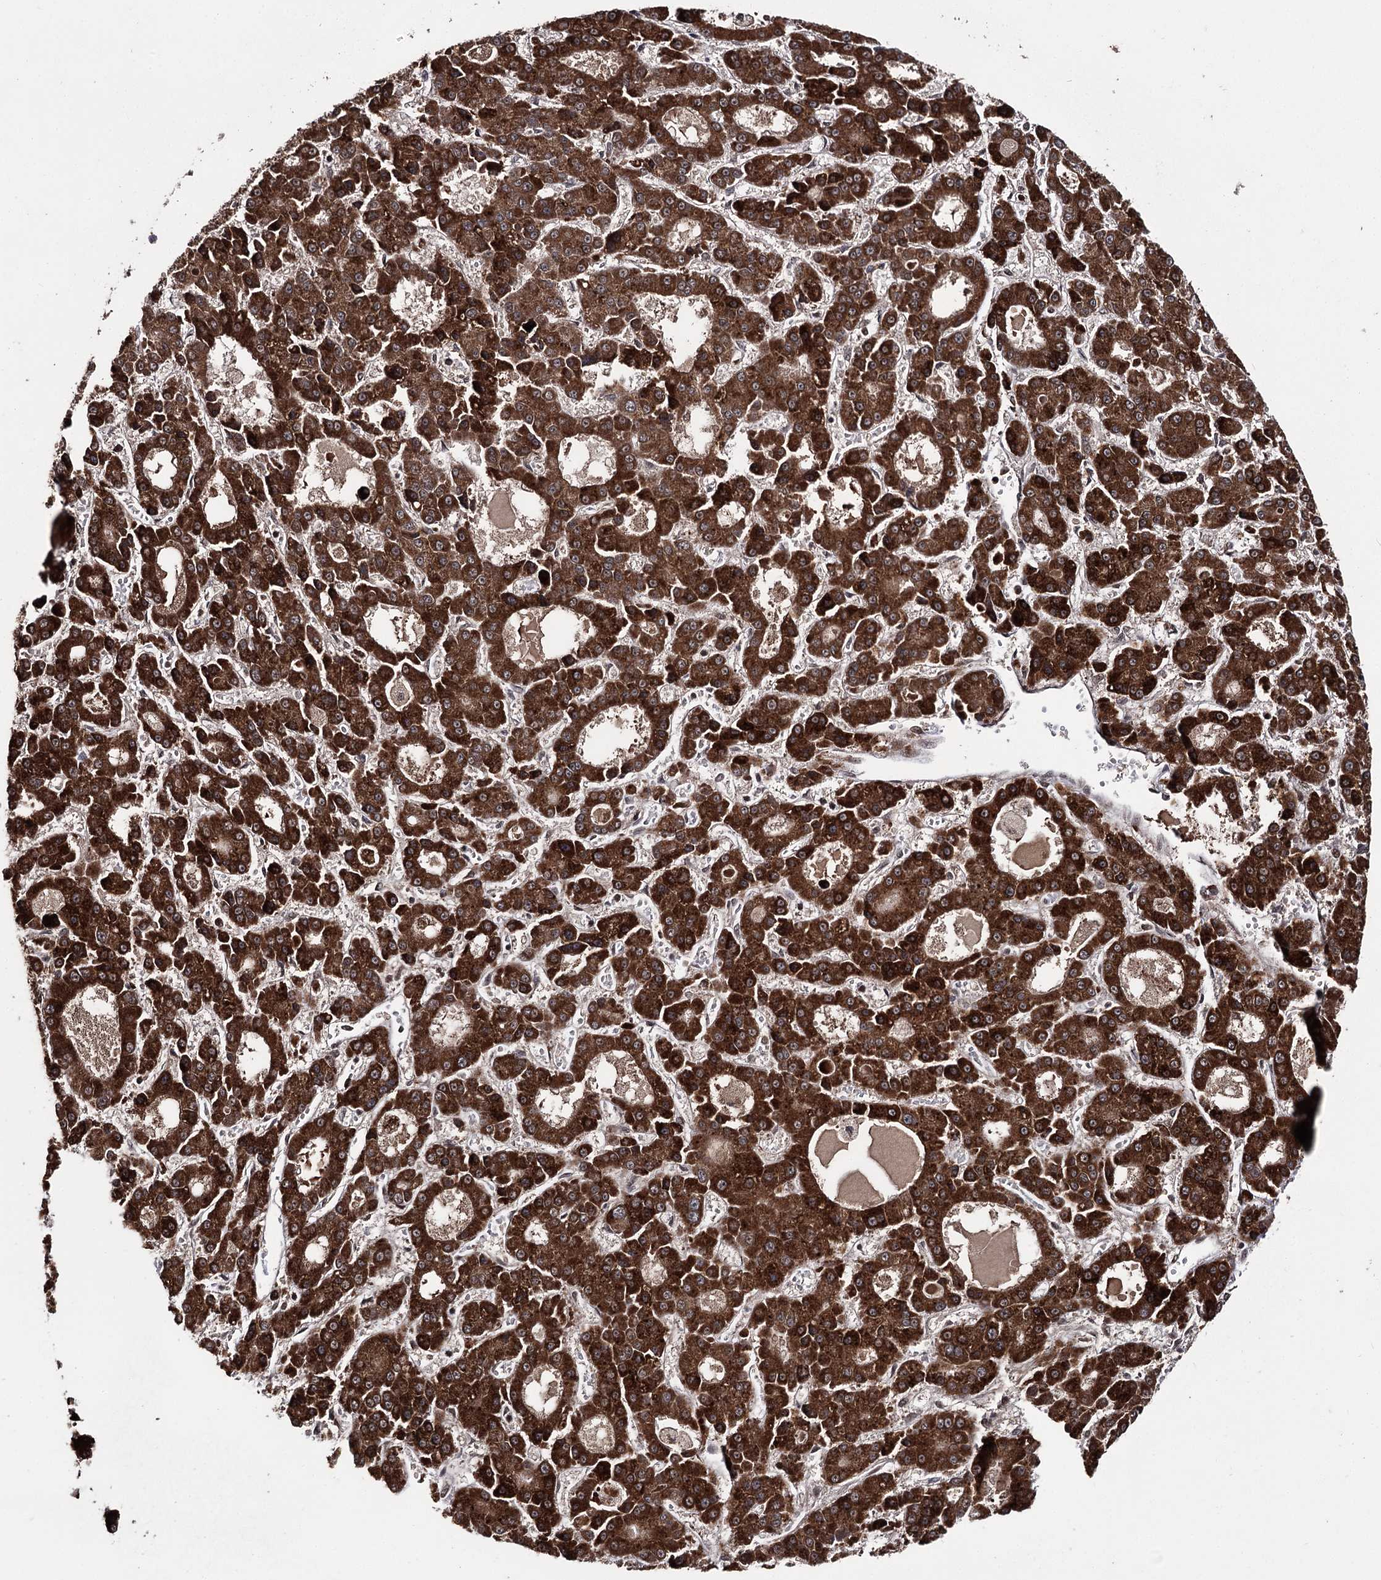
{"staining": {"intensity": "strong", "quantity": ">75%", "location": "cytoplasmic/membranous,nuclear"}, "tissue": "liver cancer", "cell_type": "Tumor cells", "image_type": "cancer", "snomed": [{"axis": "morphology", "description": "Carcinoma, Hepatocellular, NOS"}, {"axis": "topography", "description": "Liver"}], "caption": "Approximately >75% of tumor cells in liver cancer (hepatocellular carcinoma) exhibit strong cytoplasmic/membranous and nuclear protein staining as visualized by brown immunohistochemical staining.", "gene": "FAM53B", "patient": {"sex": "male", "age": 70}}